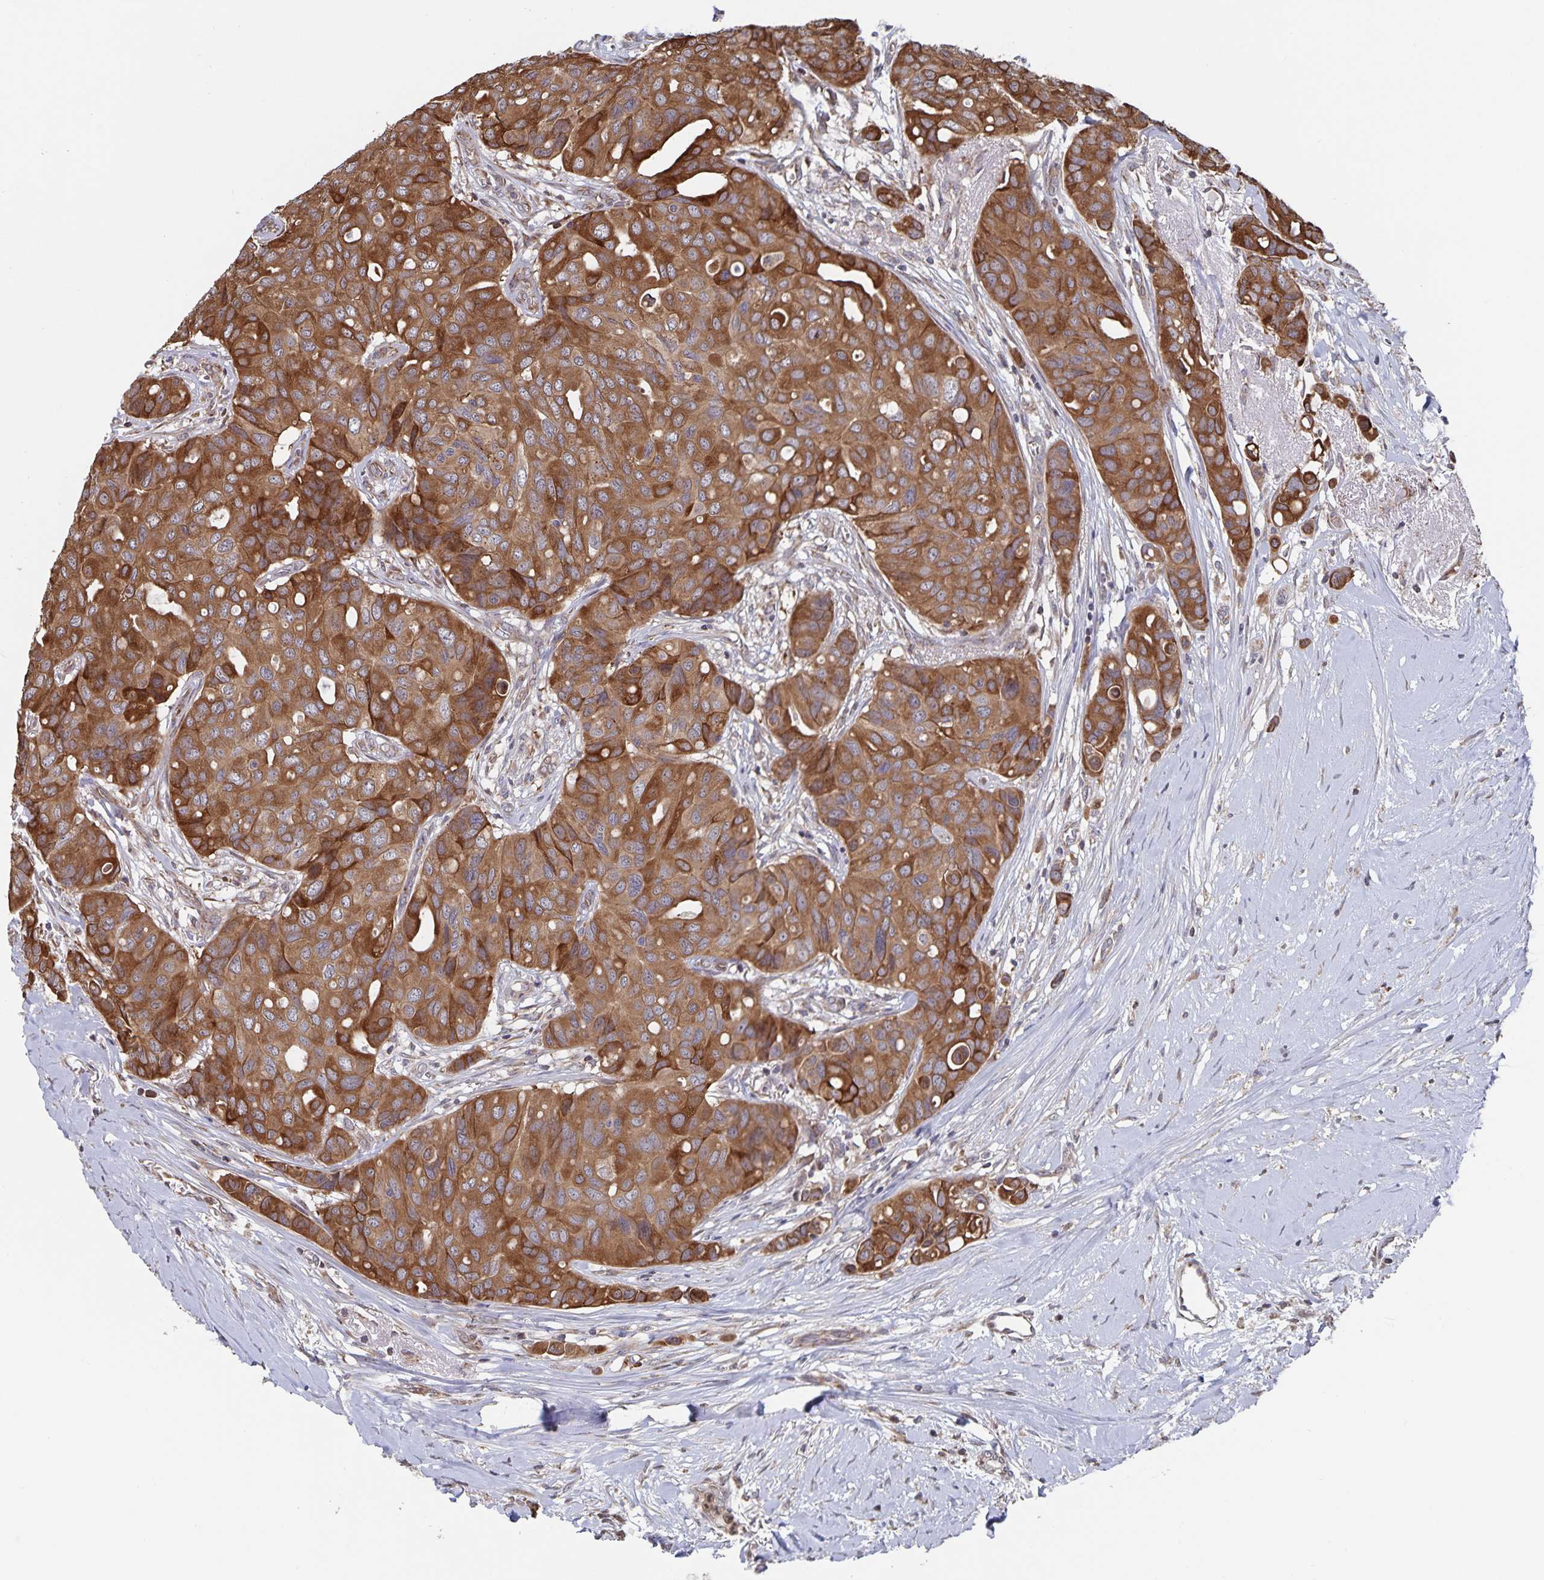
{"staining": {"intensity": "strong", "quantity": ">75%", "location": "cytoplasmic/membranous"}, "tissue": "breast cancer", "cell_type": "Tumor cells", "image_type": "cancer", "snomed": [{"axis": "morphology", "description": "Duct carcinoma"}, {"axis": "topography", "description": "Breast"}], "caption": "This is a histology image of IHC staining of breast intraductal carcinoma, which shows strong expression in the cytoplasmic/membranous of tumor cells.", "gene": "ACACA", "patient": {"sex": "female", "age": 54}}